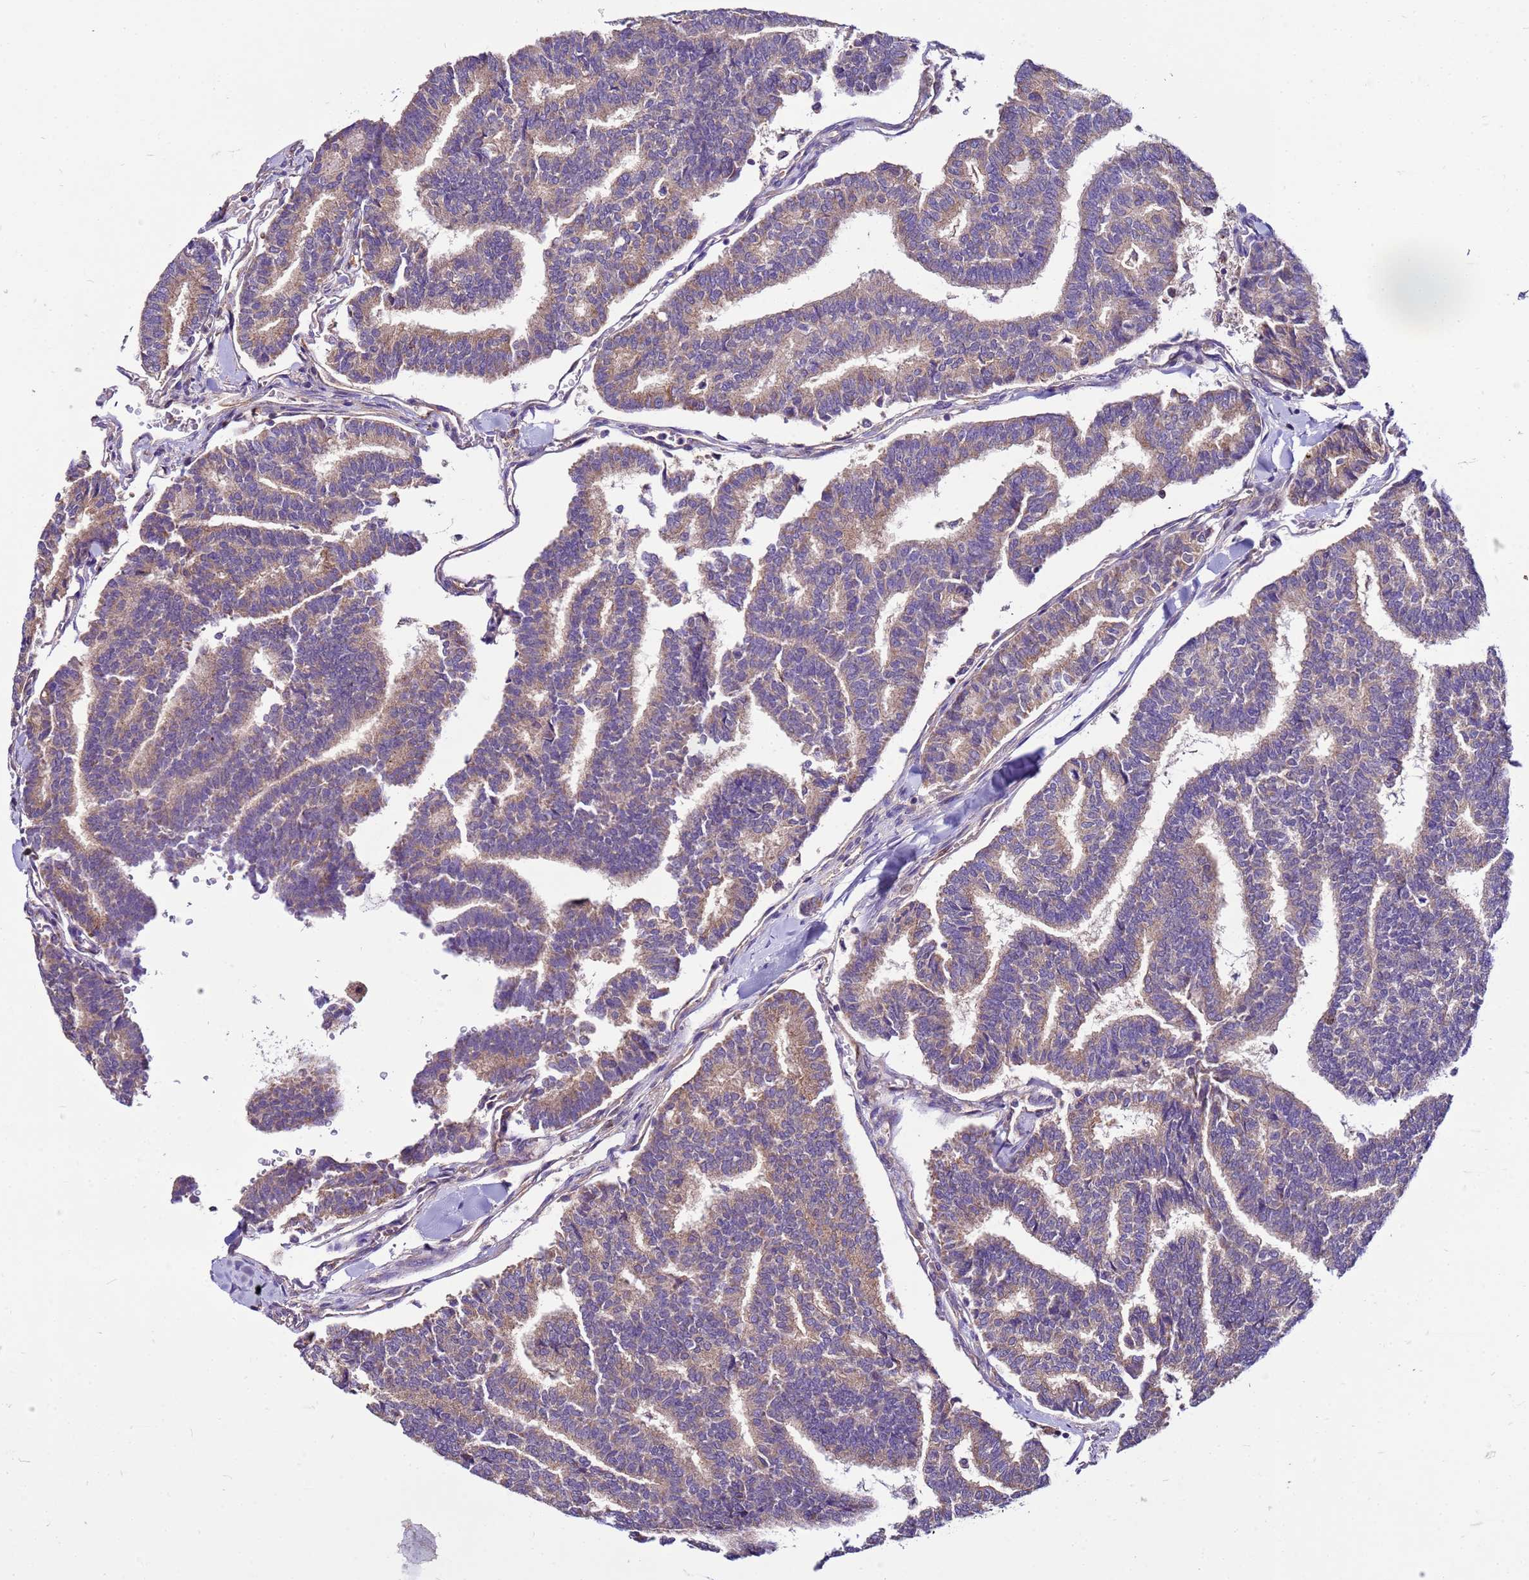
{"staining": {"intensity": "weak", "quantity": ">75%", "location": "cytoplasmic/membranous"}, "tissue": "thyroid cancer", "cell_type": "Tumor cells", "image_type": "cancer", "snomed": [{"axis": "morphology", "description": "Papillary adenocarcinoma, NOS"}, {"axis": "topography", "description": "Thyroid gland"}], "caption": "The image displays staining of thyroid cancer, revealing weak cytoplasmic/membranous protein expression (brown color) within tumor cells.", "gene": "PKD1", "patient": {"sex": "female", "age": 35}}